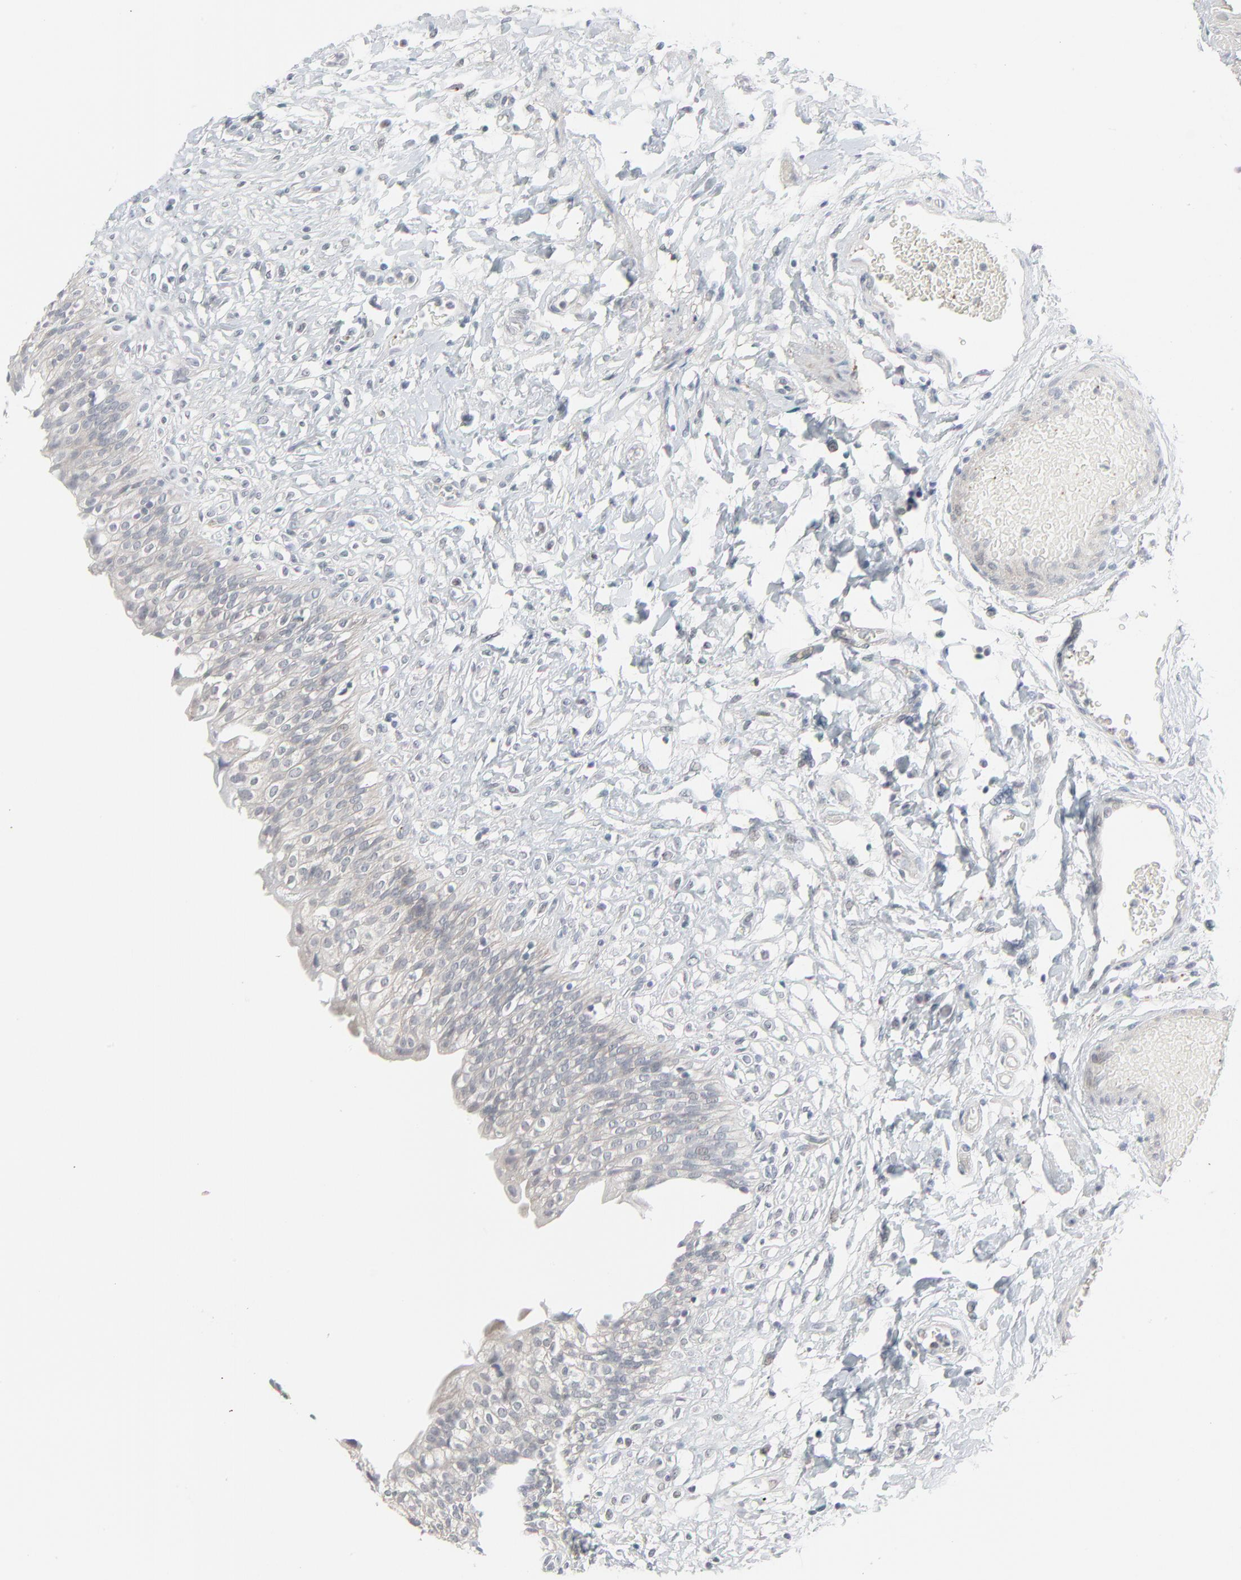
{"staining": {"intensity": "negative", "quantity": "none", "location": "none"}, "tissue": "urinary bladder", "cell_type": "Urothelial cells", "image_type": "normal", "snomed": [{"axis": "morphology", "description": "Normal tissue, NOS"}, {"axis": "topography", "description": "Urinary bladder"}], "caption": "Immunohistochemistry (IHC) histopathology image of normal urinary bladder: urinary bladder stained with DAB reveals no significant protein positivity in urothelial cells.", "gene": "NEUROD1", "patient": {"sex": "female", "age": 80}}